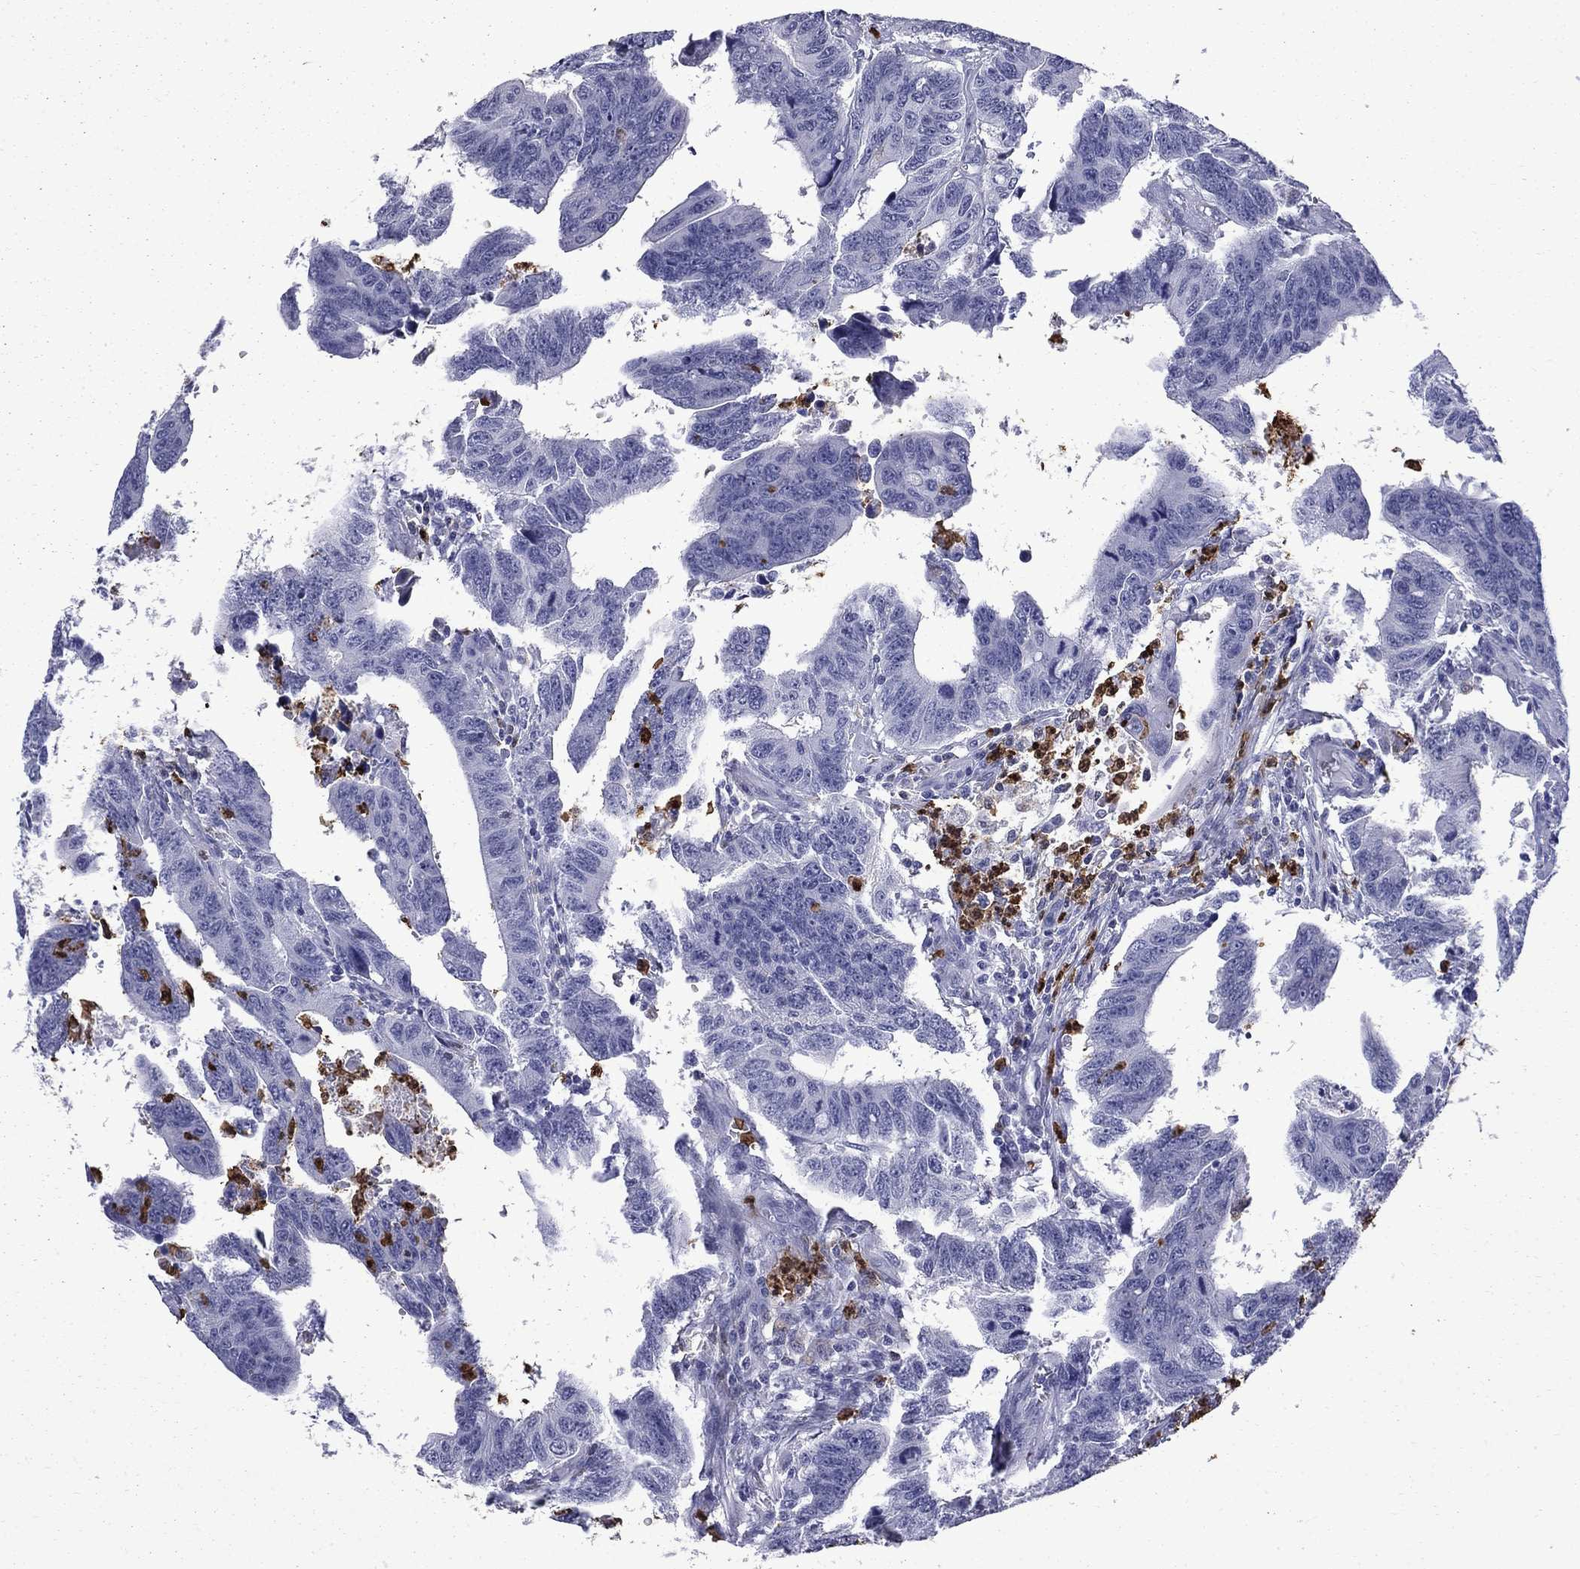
{"staining": {"intensity": "negative", "quantity": "none", "location": "none"}, "tissue": "colorectal cancer", "cell_type": "Tumor cells", "image_type": "cancer", "snomed": [{"axis": "morphology", "description": "Adenocarcinoma, NOS"}, {"axis": "topography", "description": "Appendix"}, {"axis": "topography", "description": "Colon"}, {"axis": "topography", "description": "Cecum"}, {"axis": "topography", "description": "Colon asc"}], "caption": "This is an immunohistochemistry micrograph of colorectal cancer (adenocarcinoma). There is no positivity in tumor cells.", "gene": "TRIM29", "patient": {"sex": "female", "age": 85}}